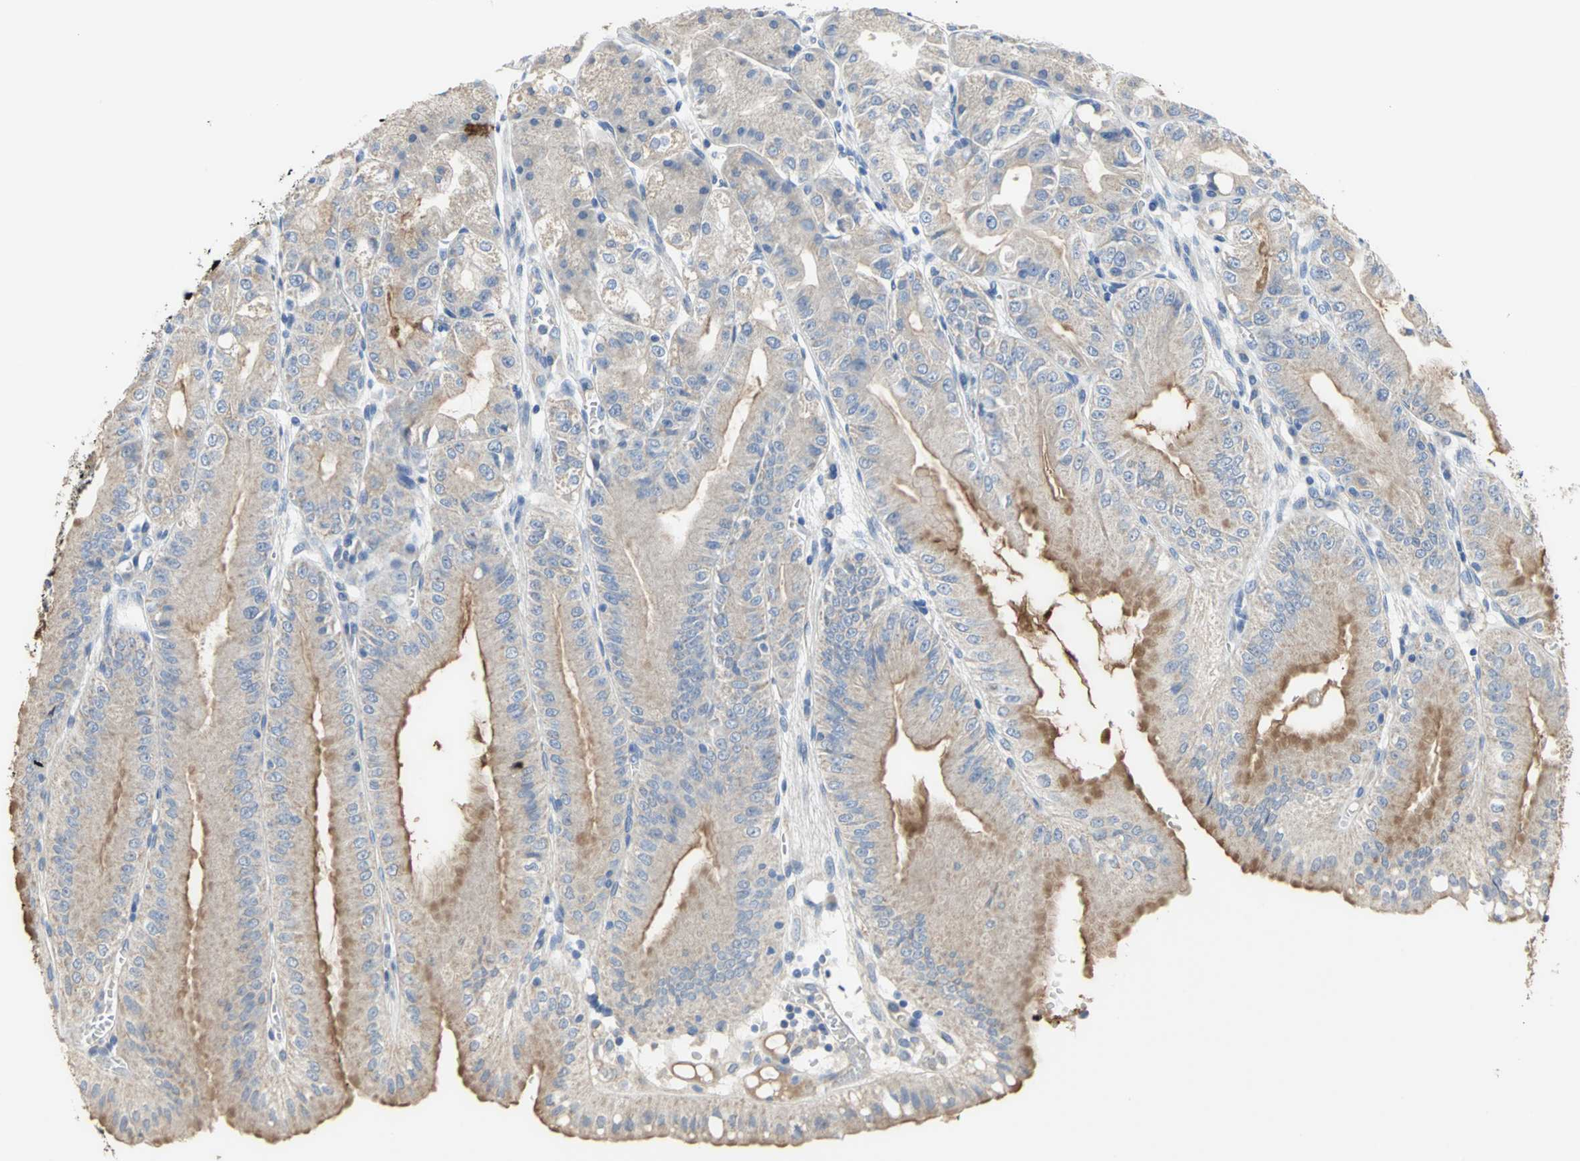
{"staining": {"intensity": "moderate", "quantity": "25%-75%", "location": "cytoplasmic/membranous"}, "tissue": "stomach", "cell_type": "Glandular cells", "image_type": "normal", "snomed": [{"axis": "morphology", "description": "Normal tissue, NOS"}, {"axis": "topography", "description": "Stomach, lower"}], "caption": "Protein expression analysis of benign human stomach reveals moderate cytoplasmic/membranous positivity in approximately 25%-75% of glandular cells. The staining is performed using DAB brown chromogen to label protein expression. The nuclei are counter-stained blue using hematoxylin.", "gene": "HTR1F", "patient": {"sex": "male", "age": 71}}